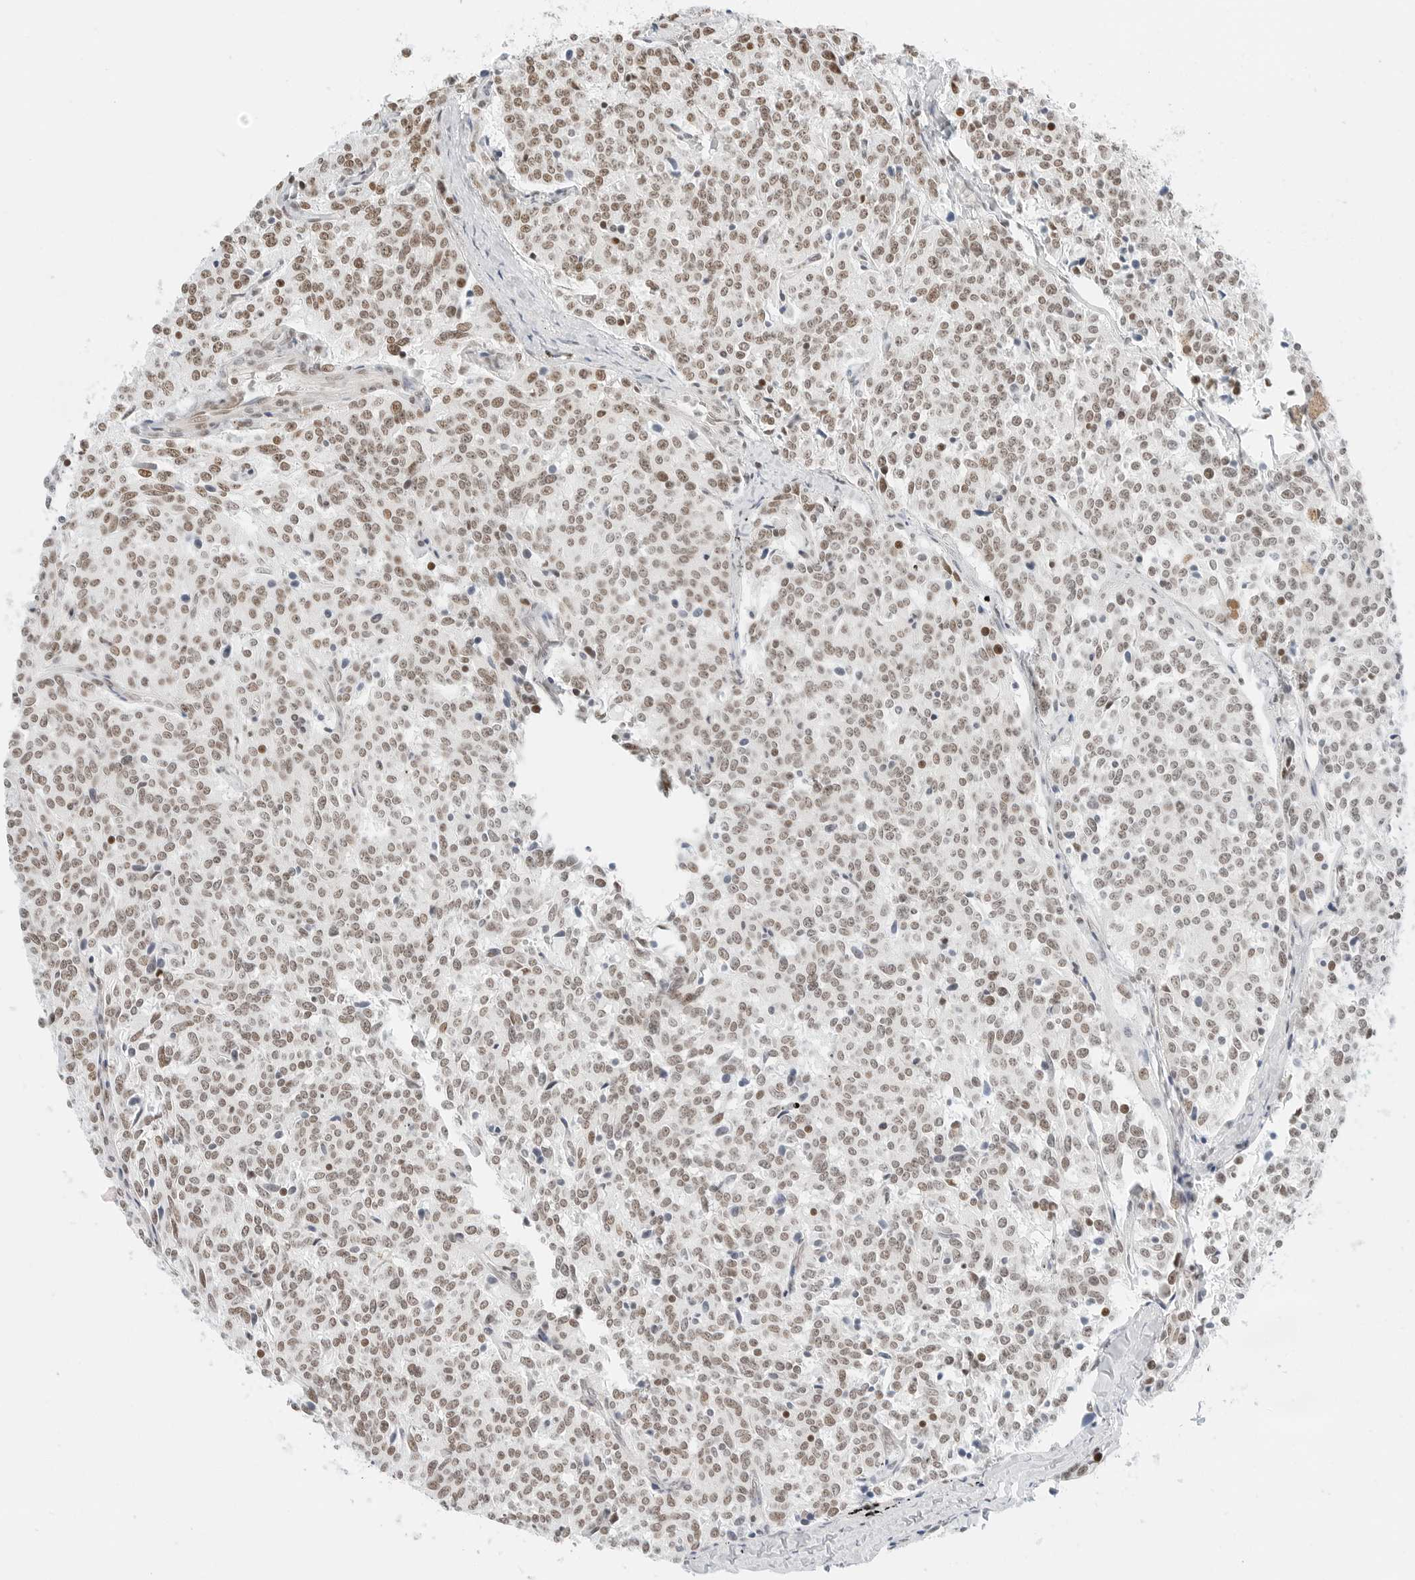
{"staining": {"intensity": "moderate", "quantity": ">75%", "location": "nuclear"}, "tissue": "carcinoid", "cell_type": "Tumor cells", "image_type": "cancer", "snomed": [{"axis": "morphology", "description": "Carcinoid, malignant, NOS"}, {"axis": "topography", "description": "Lung"}], "caption": "Protein expression analysis of carcinoid (malignant) shows moderate nuclear staining in about >75% of tumor cells. Using DAB (brown) and hematoxylin (blue) stains, captured at high magnification using brightfield microscopy.", "gene": "CRTC2", "patient": {"sex": "female", "age": 46}}